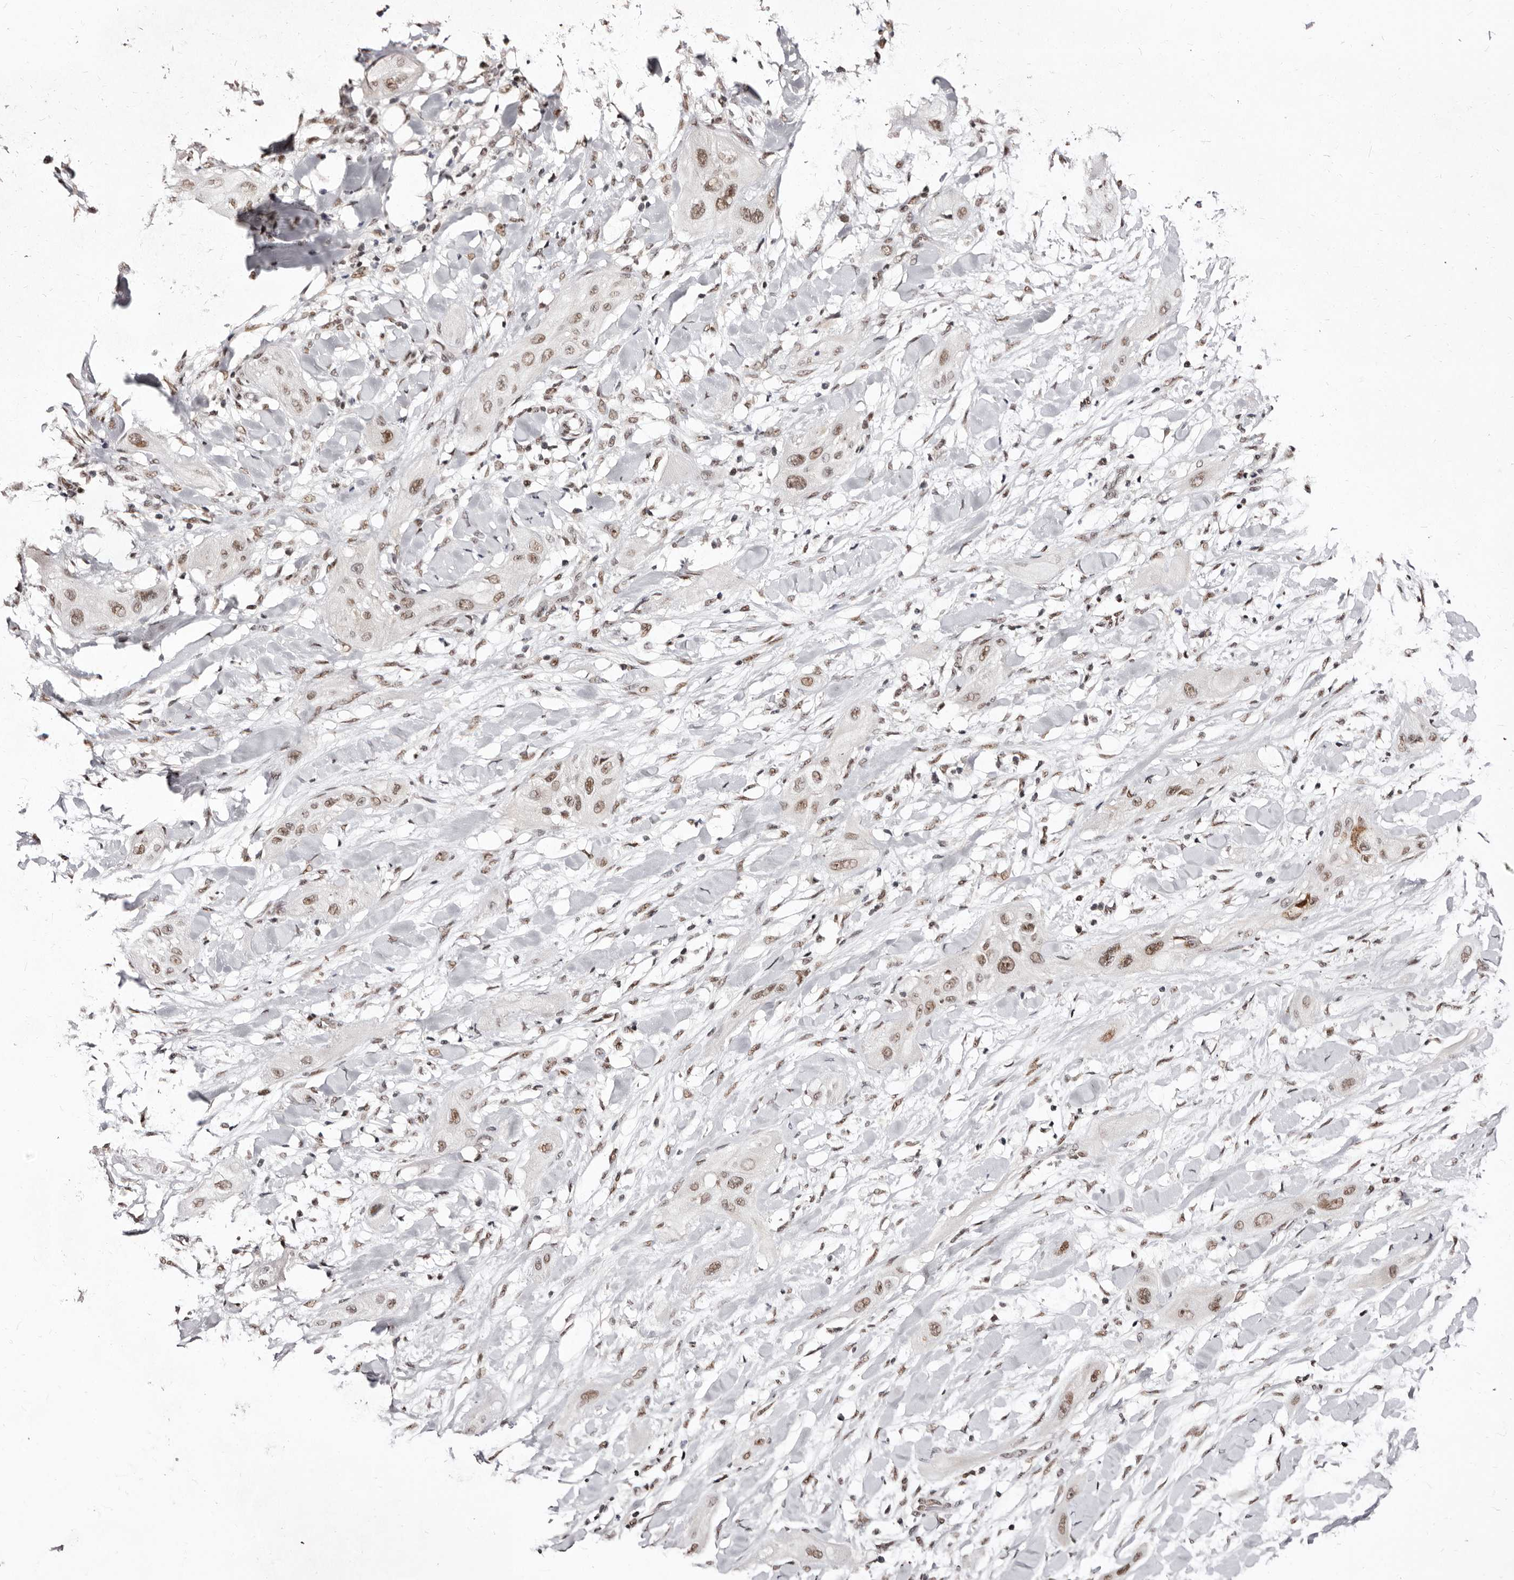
{"staining": {"intensity": "moderate", "quantity": ">75%", "location": "nuclear"}, "tissue": "lung cancer", "cell_type": "Tumor cells", "image_type": "cancer", "snomed": [{"axis": "morphology", "description": "Squamous cell carcinoma, NOS"}, {"axis": "topography", "description": "Lung"}], "caption": "Immunohistochemical staining of human lung squamous cell carcinoma reveals medium levels of moderate nuclear expression in approximately >75% of tumor cells.", "gene": "ANAPC11", "patient": {"sex": "female", "age": 47}}